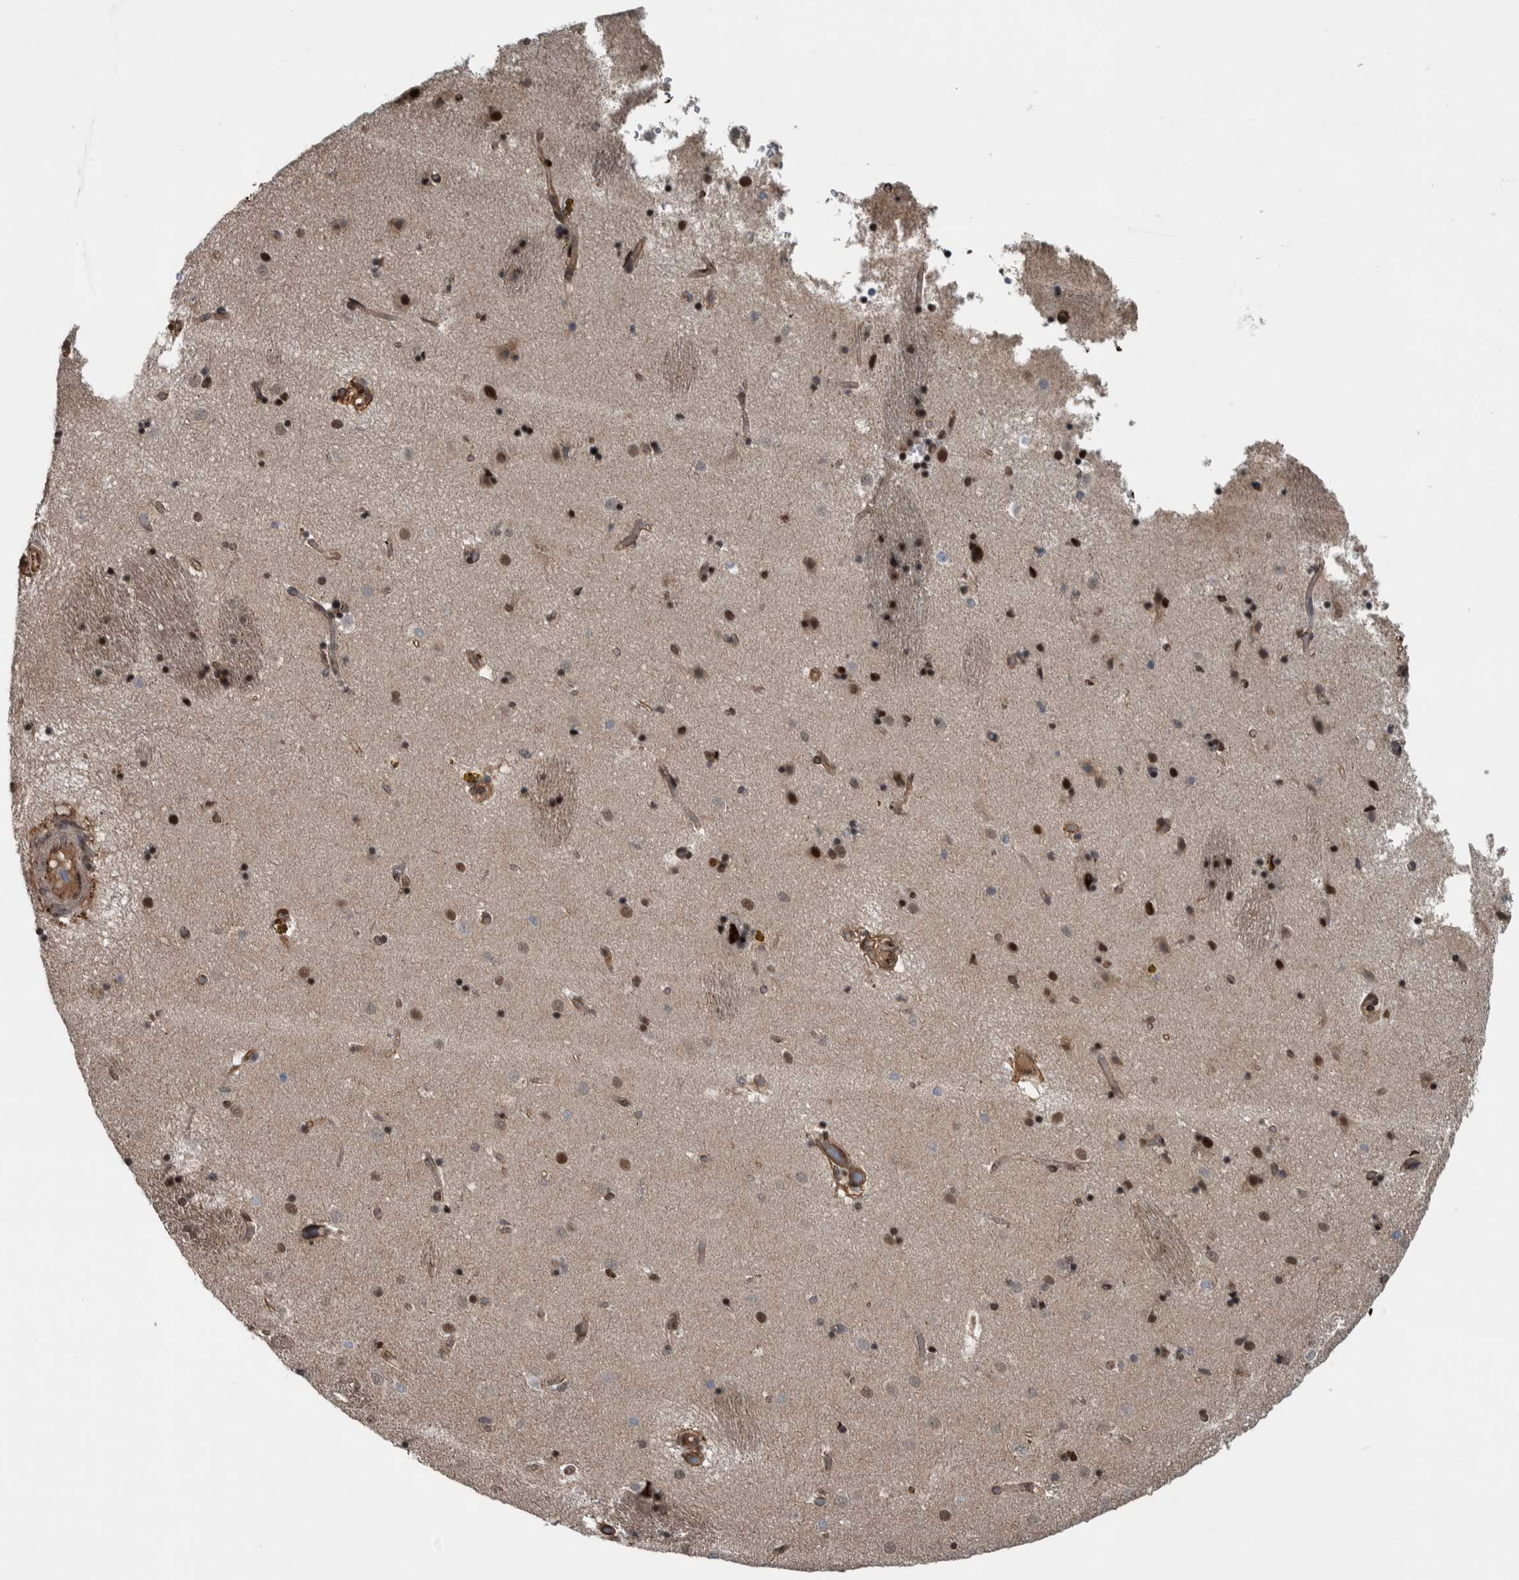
{"staining": {"intensity": "strong", "quantity": "25%-75%", "location": "nuclear"}, "tissue": "caudate", "cell_type": "Glial cells", "image_type": "normal", "snomed": [{"axis": "morphology", "description": "Normal tissue, NOS"}, {"axis": "topography", "description": "Lateral ventricle wall"}], "caption": "Human caudate stained with a protein marker shows strong staining in glial cells.", "gene": "FAM135B", "patient": {"sex": "male", "age": 70}}